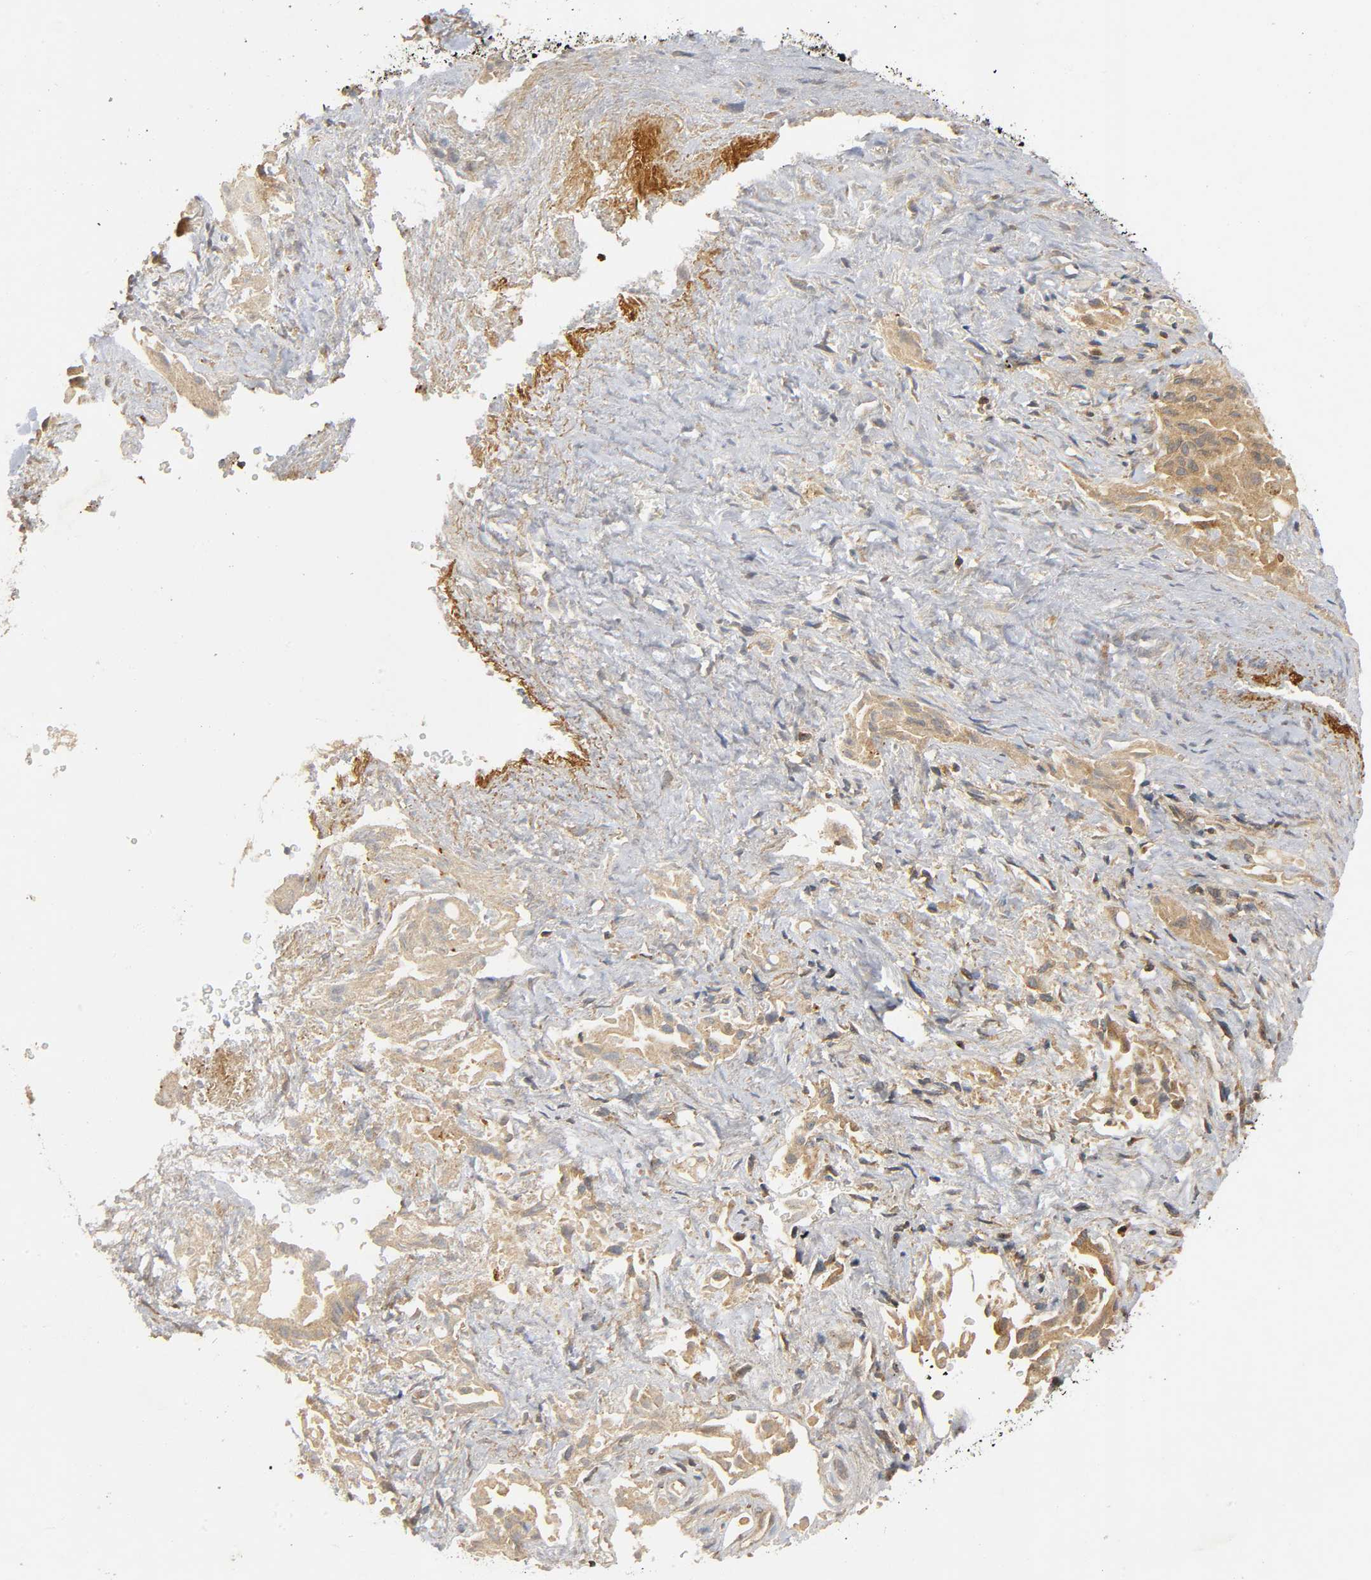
{"staining": {"intensity": "moderate", "quantity": ">75%", "location": "cytoplasmic/membranous"}, "tissue": "liver cancer", "cell_type": "Tumor cells", "image_type": "cancer", "snomed": [{"axis": "morphology", "description": "Cholangiocarcinoma"}, {"axis": "topography", "description": "Liver"}], "caption": "Liver cancer (cholangiocarcinoma) stained for a protein displays moderate cytoplasmic/membranous positivity in tumor cells.", "gene": "IKBKB", "patient": {"sex": "male", "age": 58}}